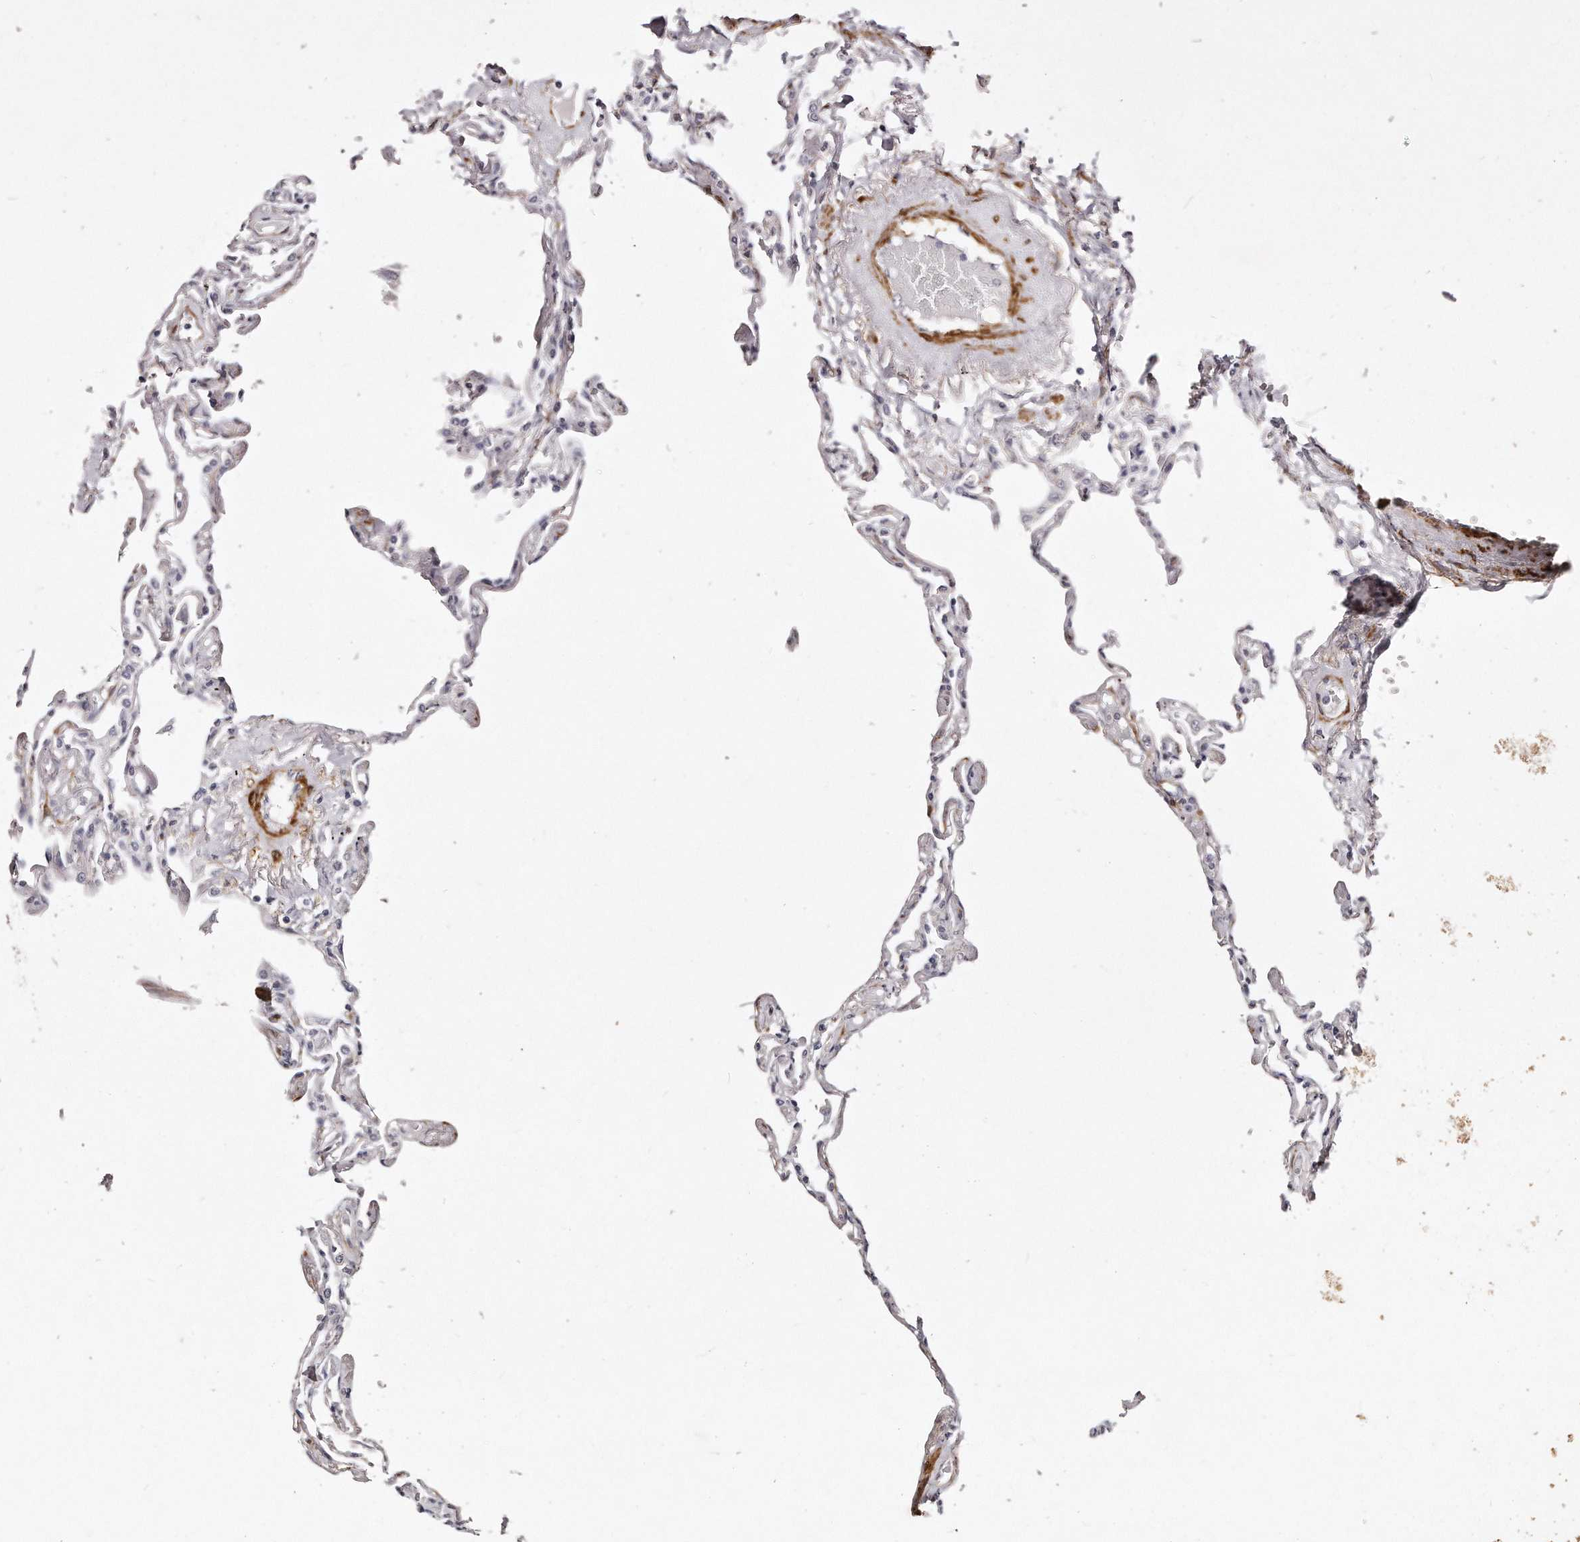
{"staining": {"intensity": "negative", "quantity": "none", "location": "none"}, "tissue": "lung", "cell_type": "Alveolar cells", "image_type": "normal", "snomed": [{"axis": "morphology", "description": "Normal tissue, NOS"}, {"axis": "topography", "description": "Lung"}], "caption": "Immunohistochemistry (IHC) of normal human lung displays no staining in alveolar cells.", "gene": "LMOD1", "patient": {"sex": "female", "age": 67}}